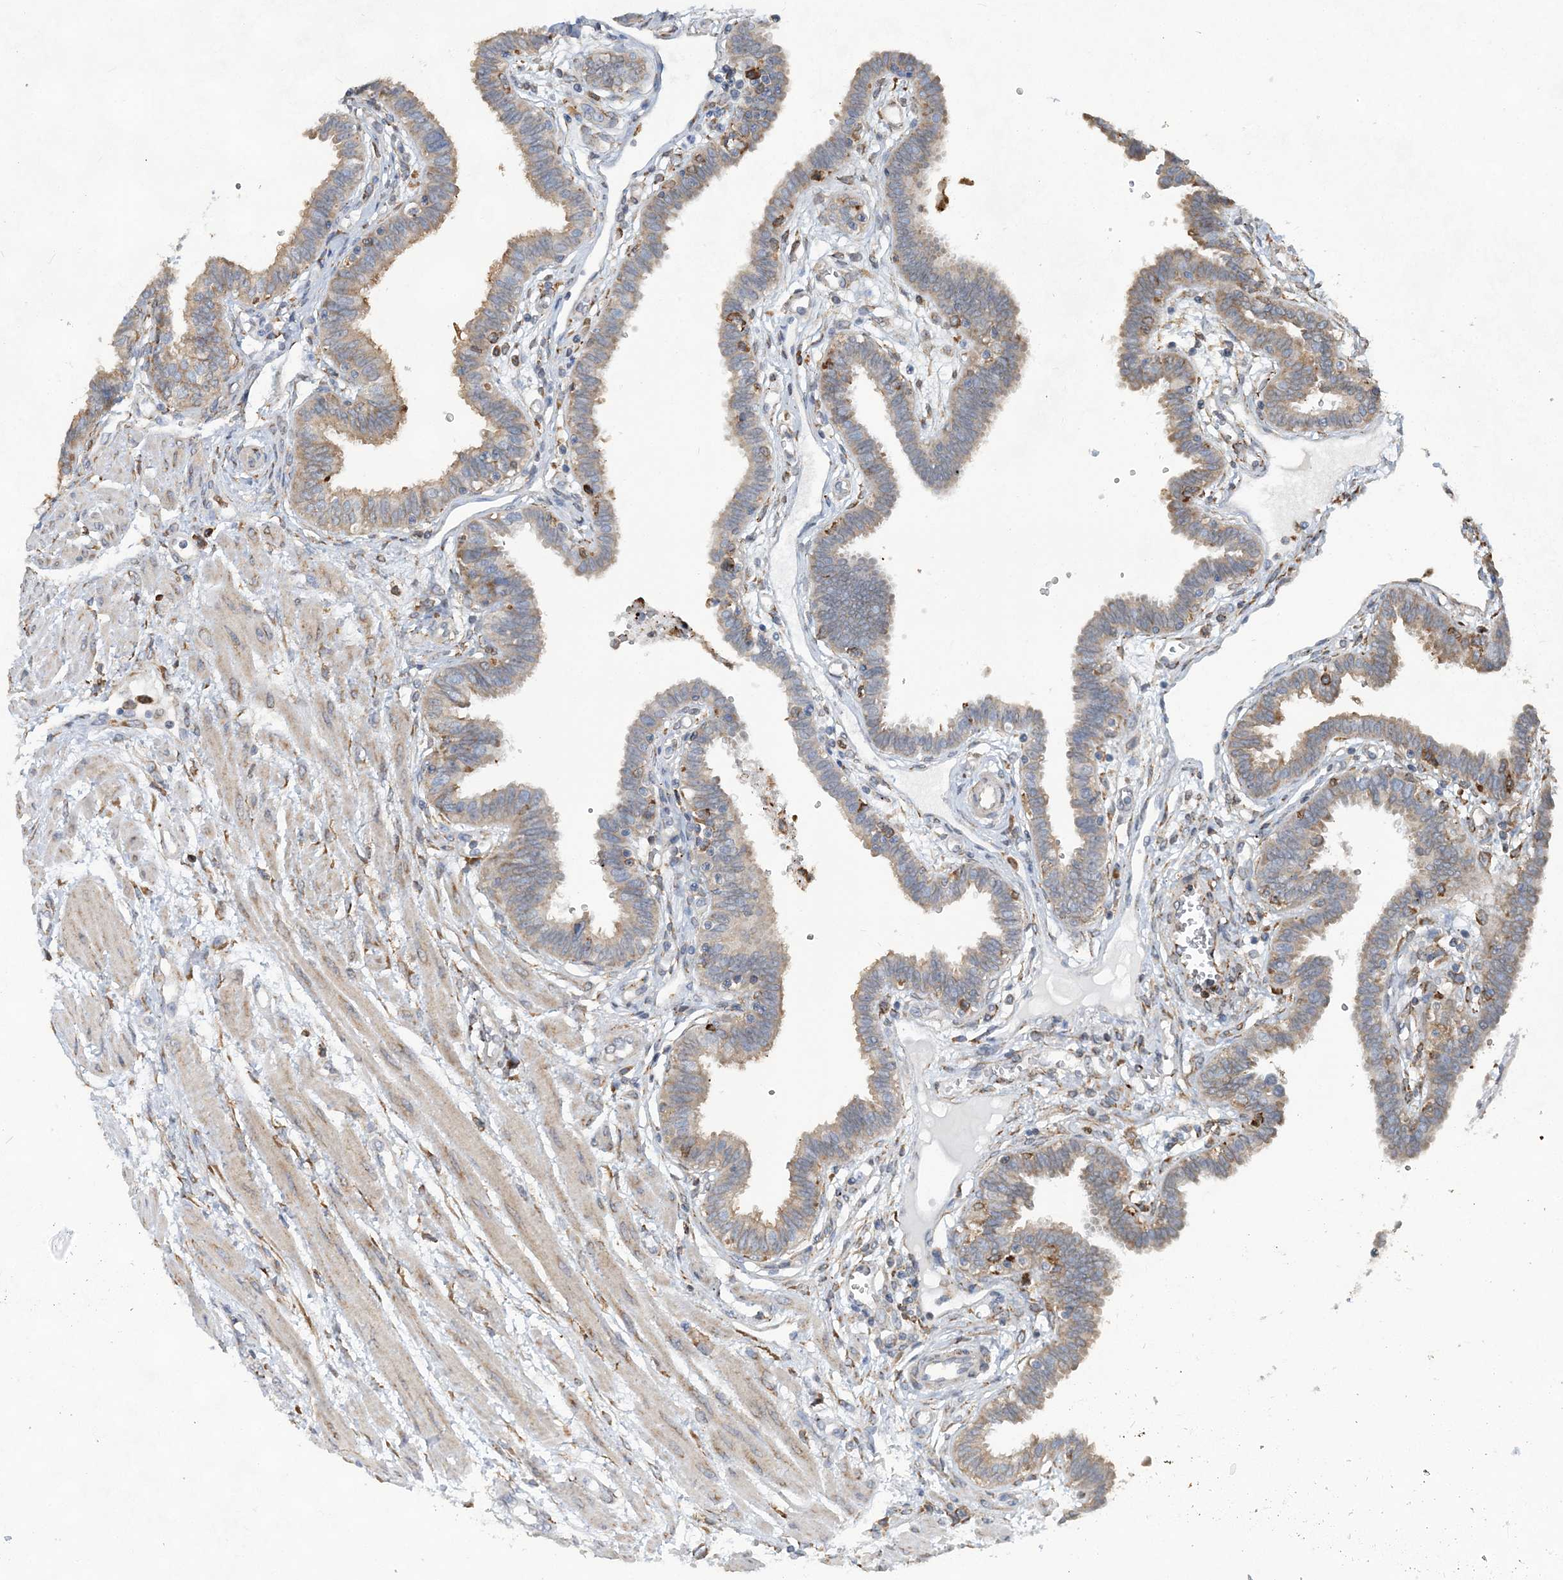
{"staining": {"intensity": "moderate", "quantity": "25%-75%", "location": "cytoplasmic/membranous"}, "tissue": "fallopian tube", "cell_type": "Glandular cells", "image_type": "normal", "snomed": [{"axis": "morphology", "description": "Normal tissue, NOS"}, {"axis": "topography", "description": "Fallopian tube"}], "caption": "Protein analysis of unremarkable fallopian tube exhibits moderate cytoplasmic/membranous positivity in approximately 25%-75% of glandular cells.", "gene": "WDR12", "patient": {"sex": "female", "age": 32}}